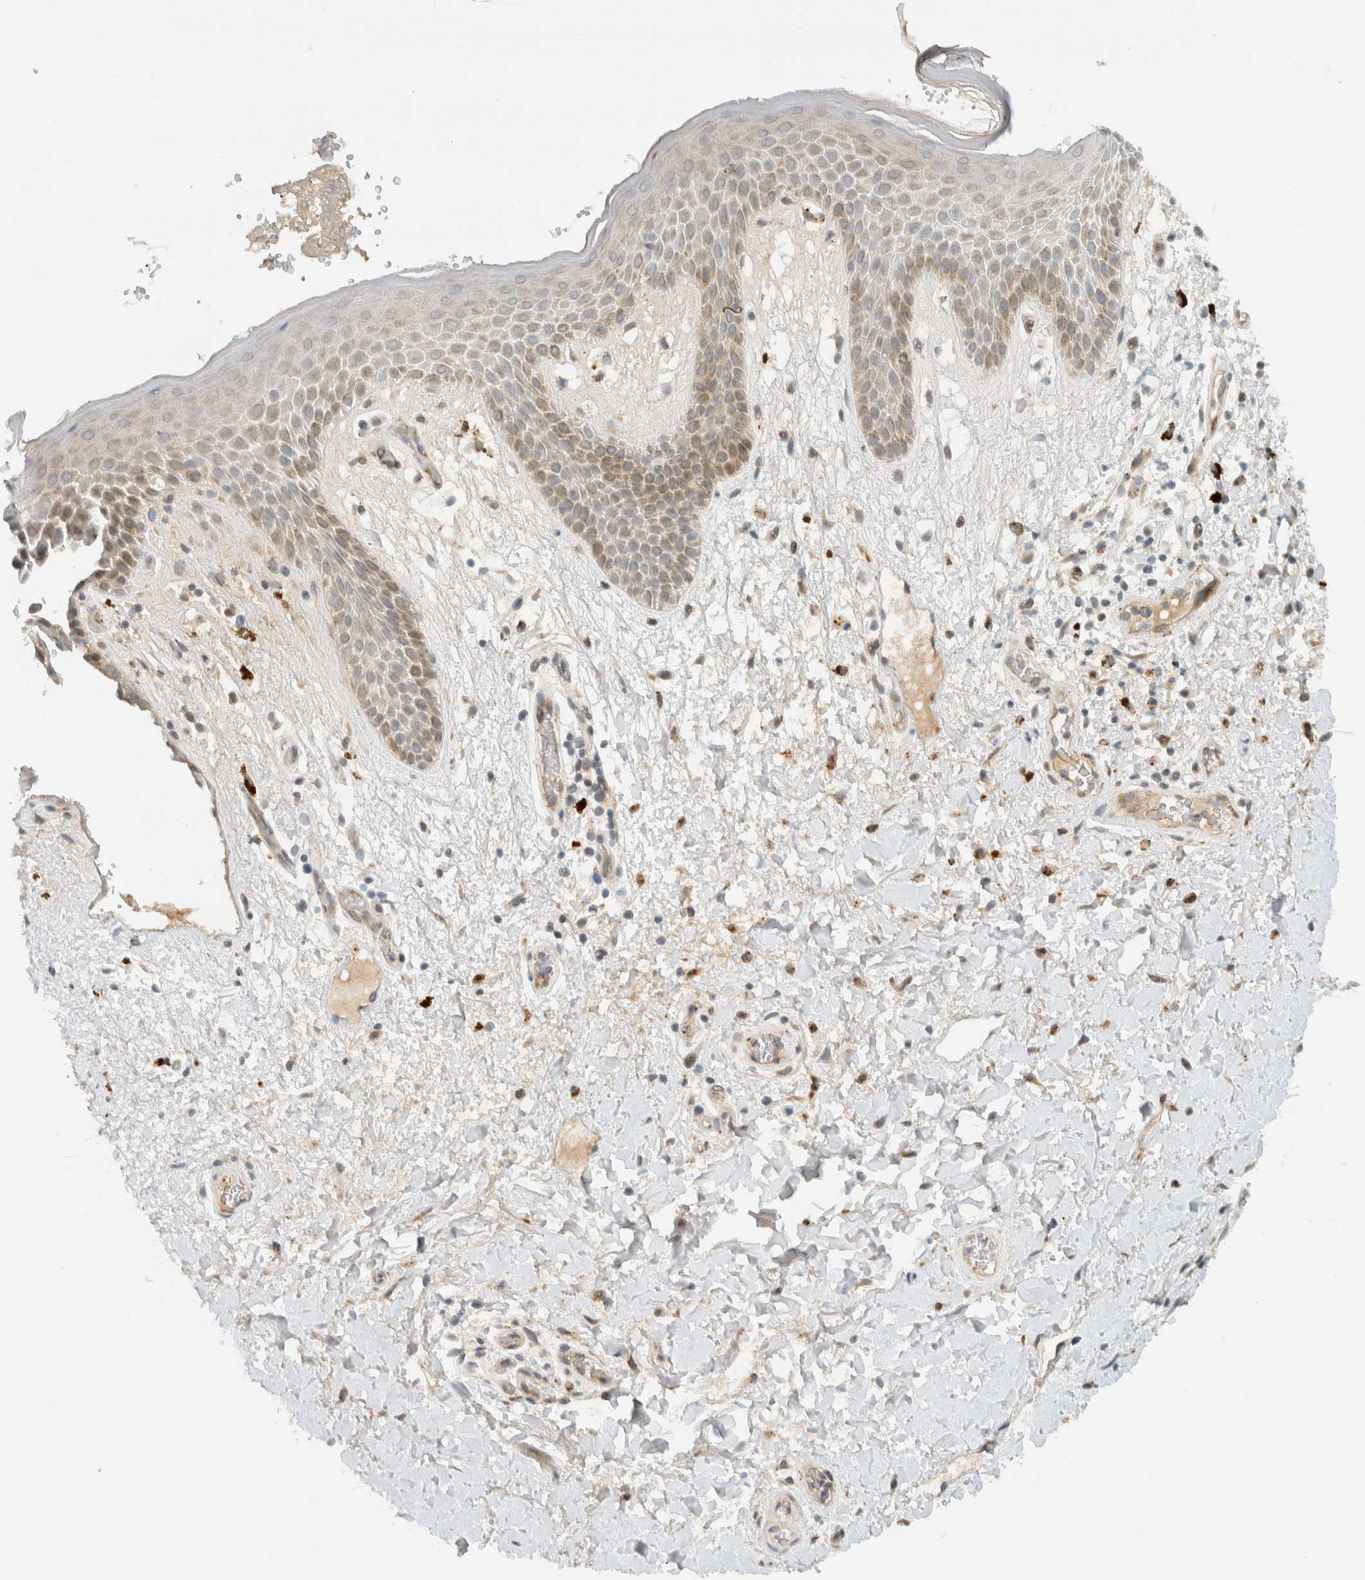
{"staining": {"intensity": "moderate", "quantity": "<25%", "location": "cytoplasmic/membranous"}, "tissue": "skin", "cell_type": "Epidermal cells", "image_type": "normal", "snomed": [{"axis": "morphology", "description": "Normal tissue, NOS"}, {"axis": "topography", "description": "Anal"}], "caption": "An immunohistochemistry (IHC) histopathology image of unremarkable tissue is shown. Protein staining in brown shows moderate cytoplasmic/membranous positivity in skin within epidermal cells. The staining was performed using DAB, with brown indicating positive protein expression. Nuclei are stained blue with hematoxylin.", "gene": "ITPRID1", "patient": {"sex": "male", "age": 74}}